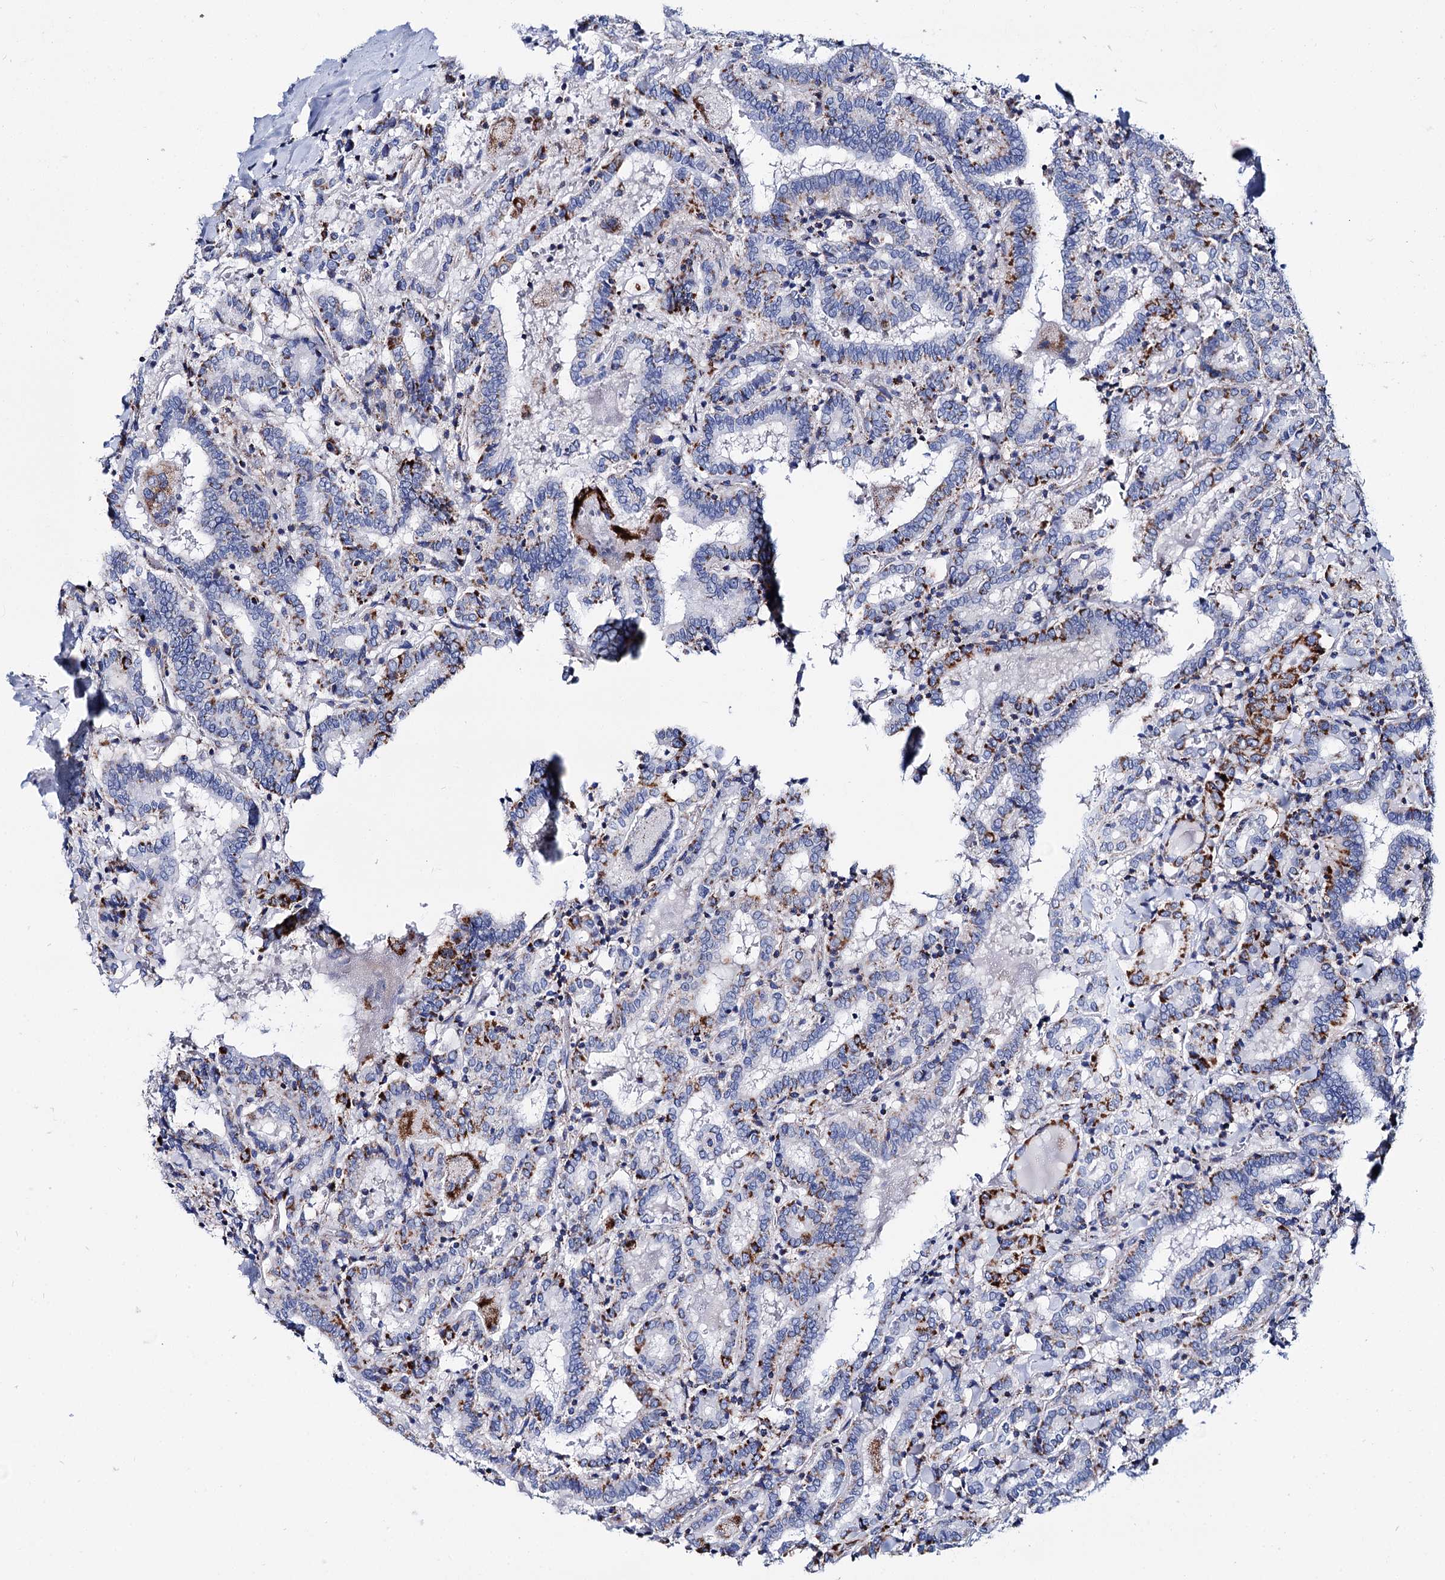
{"staining": {"intensity": "strong", "quantity": "<25%", "location": "cytoplasmic/membranous"}, "tissue": "thyroid cancer", "cell_type": "Tumor cells", "image_type": "cancer", "snomed": [{"axis": "morphology", "description": "Papillary adenocarcinoma, NOS"}, {"axis": "topography", "description": "Thyroid gland"}], "caption": "Papillary adenocarcinoma (thyroid) stained for a protein displays strong cytoplasmic/membranous positivity in tumor cells.", "gene": "UBASH3B", "patient": {"sex": "female", "age": 72}}